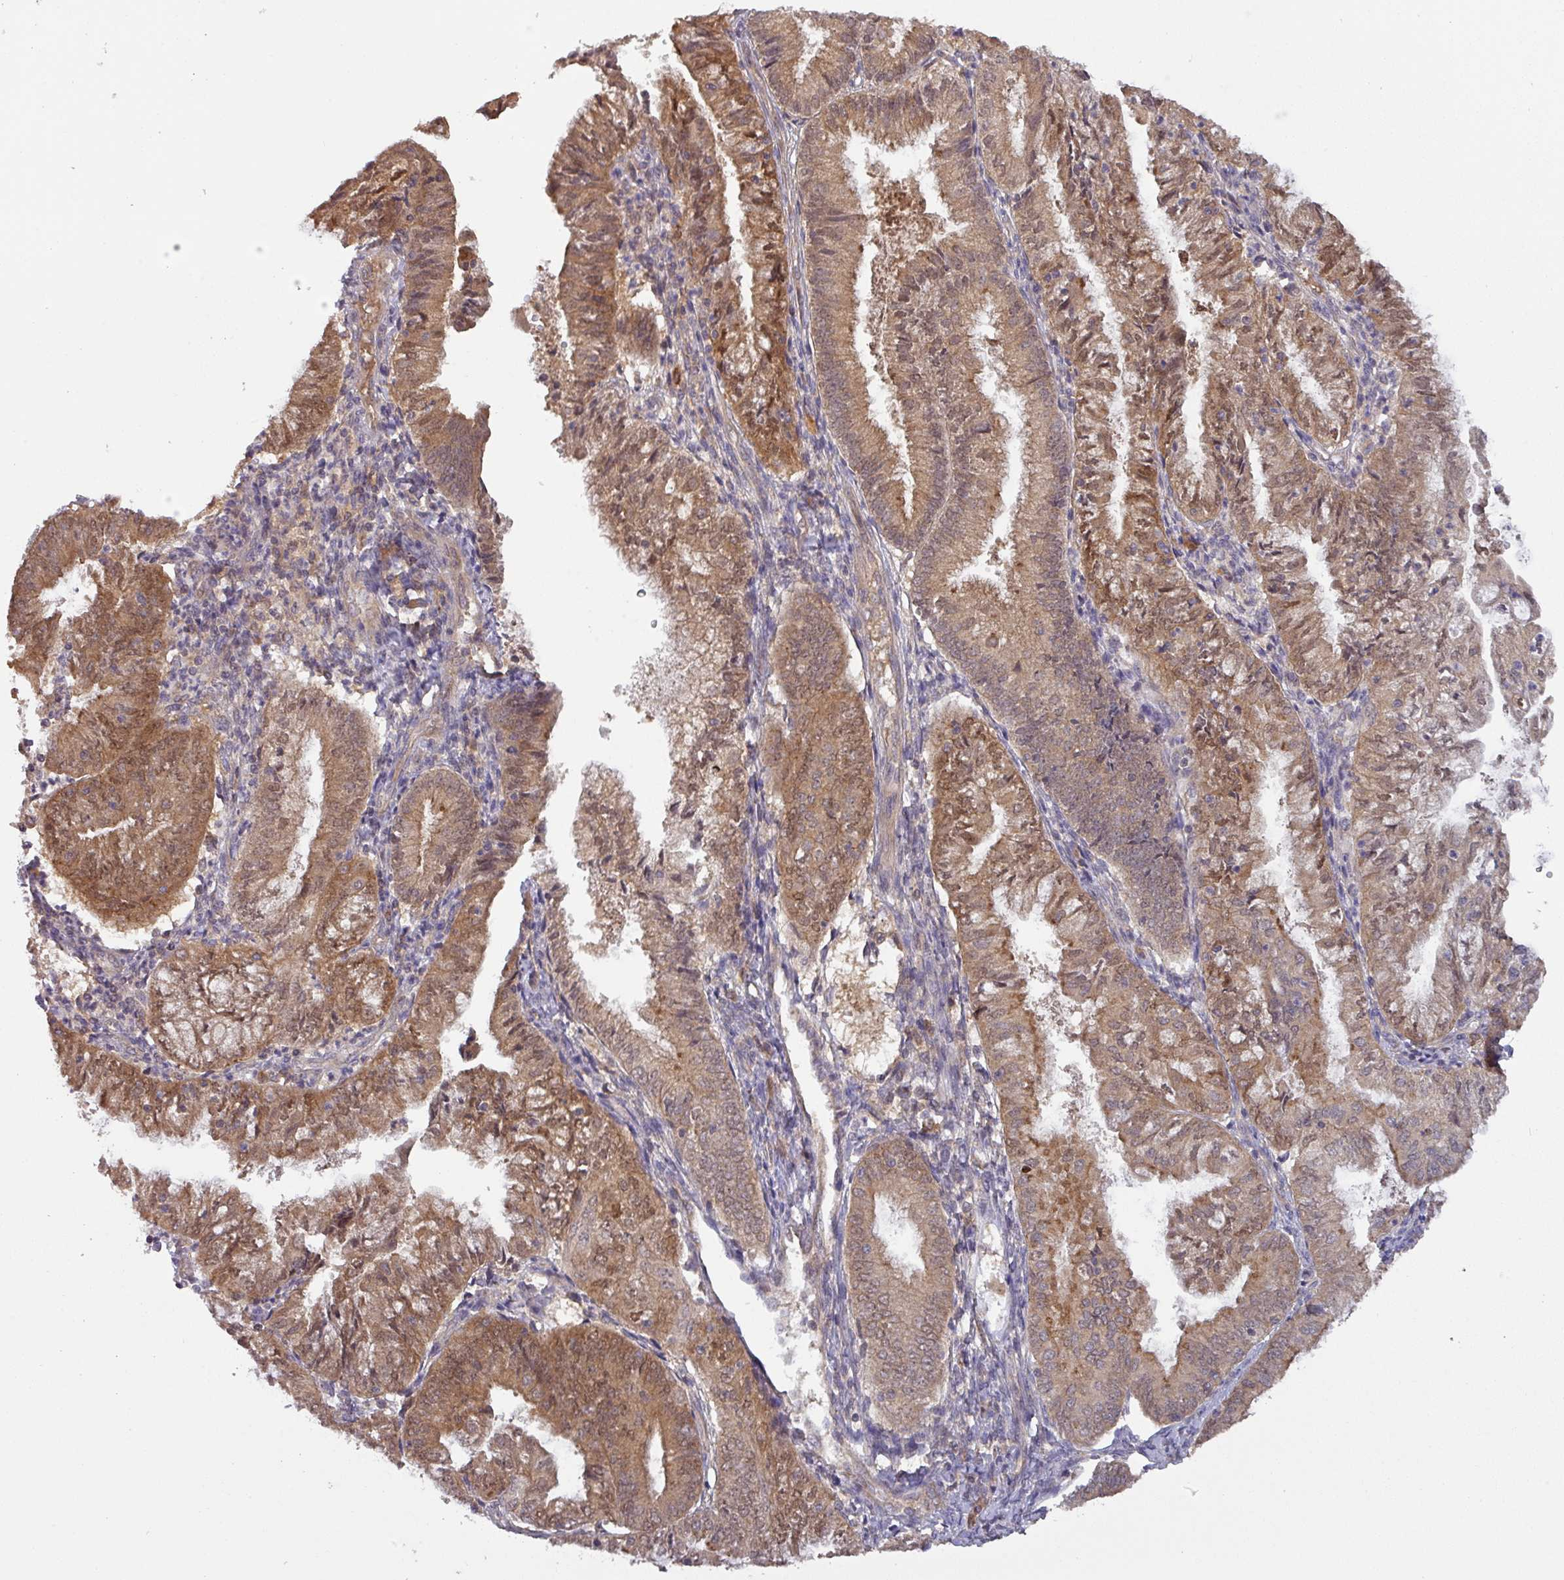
{"staining": {"intensity": "moderate", "quantity": ">75%", "location": "cytoplasmic/membranous"}, "tissue": "endometrial cancer", "cell_type": "Tumor cells", "image_type": "cancer", "snomed": [{"axis": "morphology", "description": "Adenocarcinoma, NOS"}, {"axis": "topography", "description": "Endometrium"}], "caption": "The micrograph demonstrates staining of adenocarcinoma (endometrial), revealing moderate cytoplasmic/membranous protein expression (brown color) within tumor cells.", "gene": "CCDC121", "patient": {"sex": "female", "age": 55}}